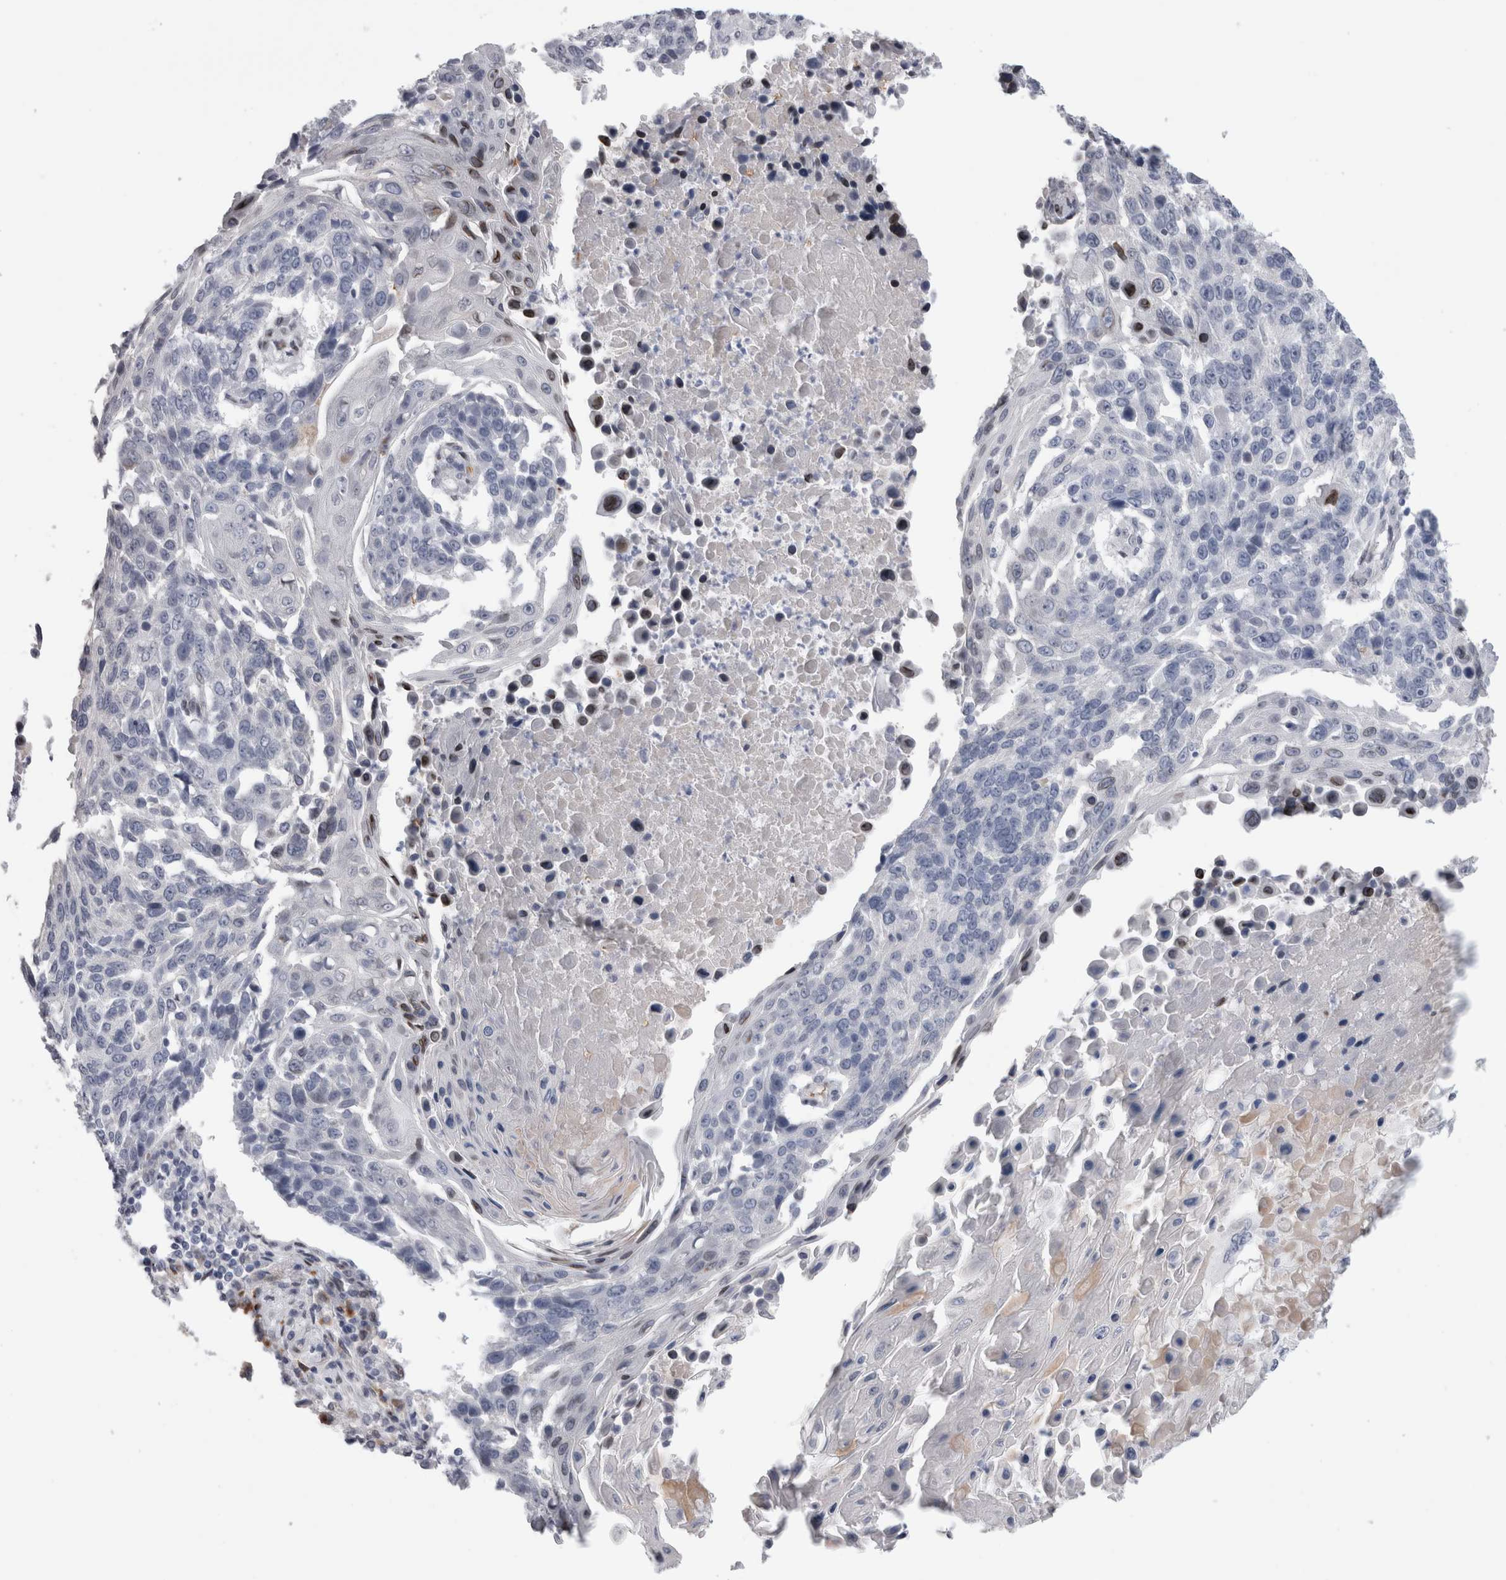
{"staining": {"intensity": "negative", "quantity": "none", "location": "none"}, "tissue": "lung cancer", "cell_type": "Tumor cells", "image_type": "cancer", "snomed": [{"axis": "morphology", "description": "Squamous cell carcinoma, NOS"}, {"axis": "topography", "description": "Lung"}], "caption": "Immunohistochemical staining of human lung squamous cell carcinoma exhibits no significant expression in tumor cells. Brightfield microscopy of immunohistochemistry (IHC) stained with DAB (3,3'-diaminobenzidine) (brown) and hematoxylin (blue), captured at high magnification.", "gene": "DMTN", "patient": {"sex": "male", "age": 66}}